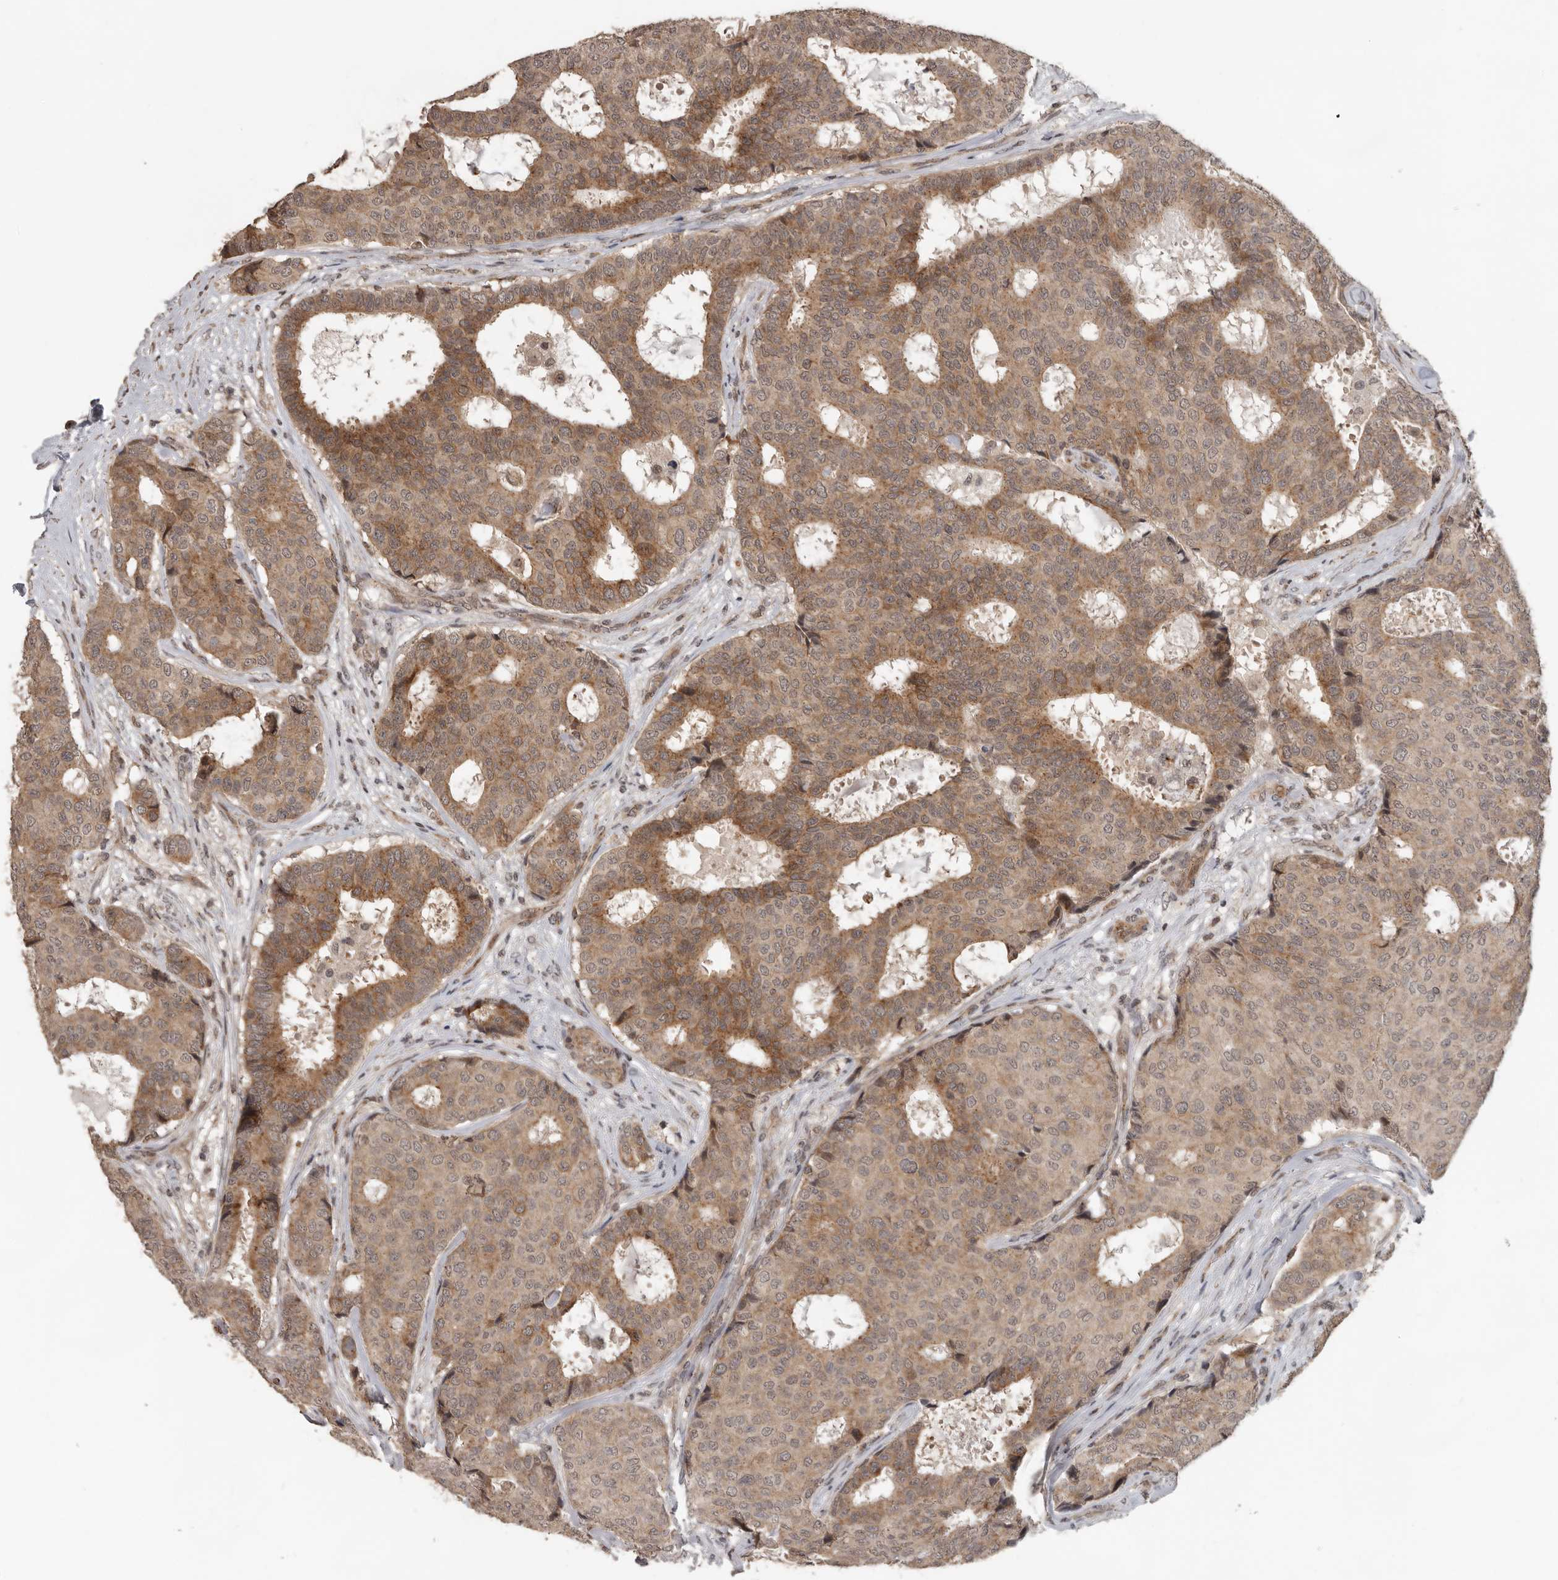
{"staining": {"intensity": "moderate", "quantity": ">75%", "location": "cytoplasmic/membranous"}, "tissue": "breast cancer", "cell_type": "Tumor cells", "image_type": "cancer", "snomed": [{"axis": "morphology", "description": "Duct carcinoma"}, {"axis": "topography", "description": "Breast"}], "caption": "Immunohistochemistry staining of breast cancer (invasive ductal carcinoma), which displays medium levels of moderate cytoplasmic/membranous staining in about >75% of tumor cells indicating moderate cytoplasmic/membranous protein staining. The staining was performed using DAB (3,3'-diaminobenzidine) (brown) for protein detection and nuclei were counterstained in hematoxylin (blue).", "gene": "CEP350", "patient": {"sex": "female", "age": 75}}